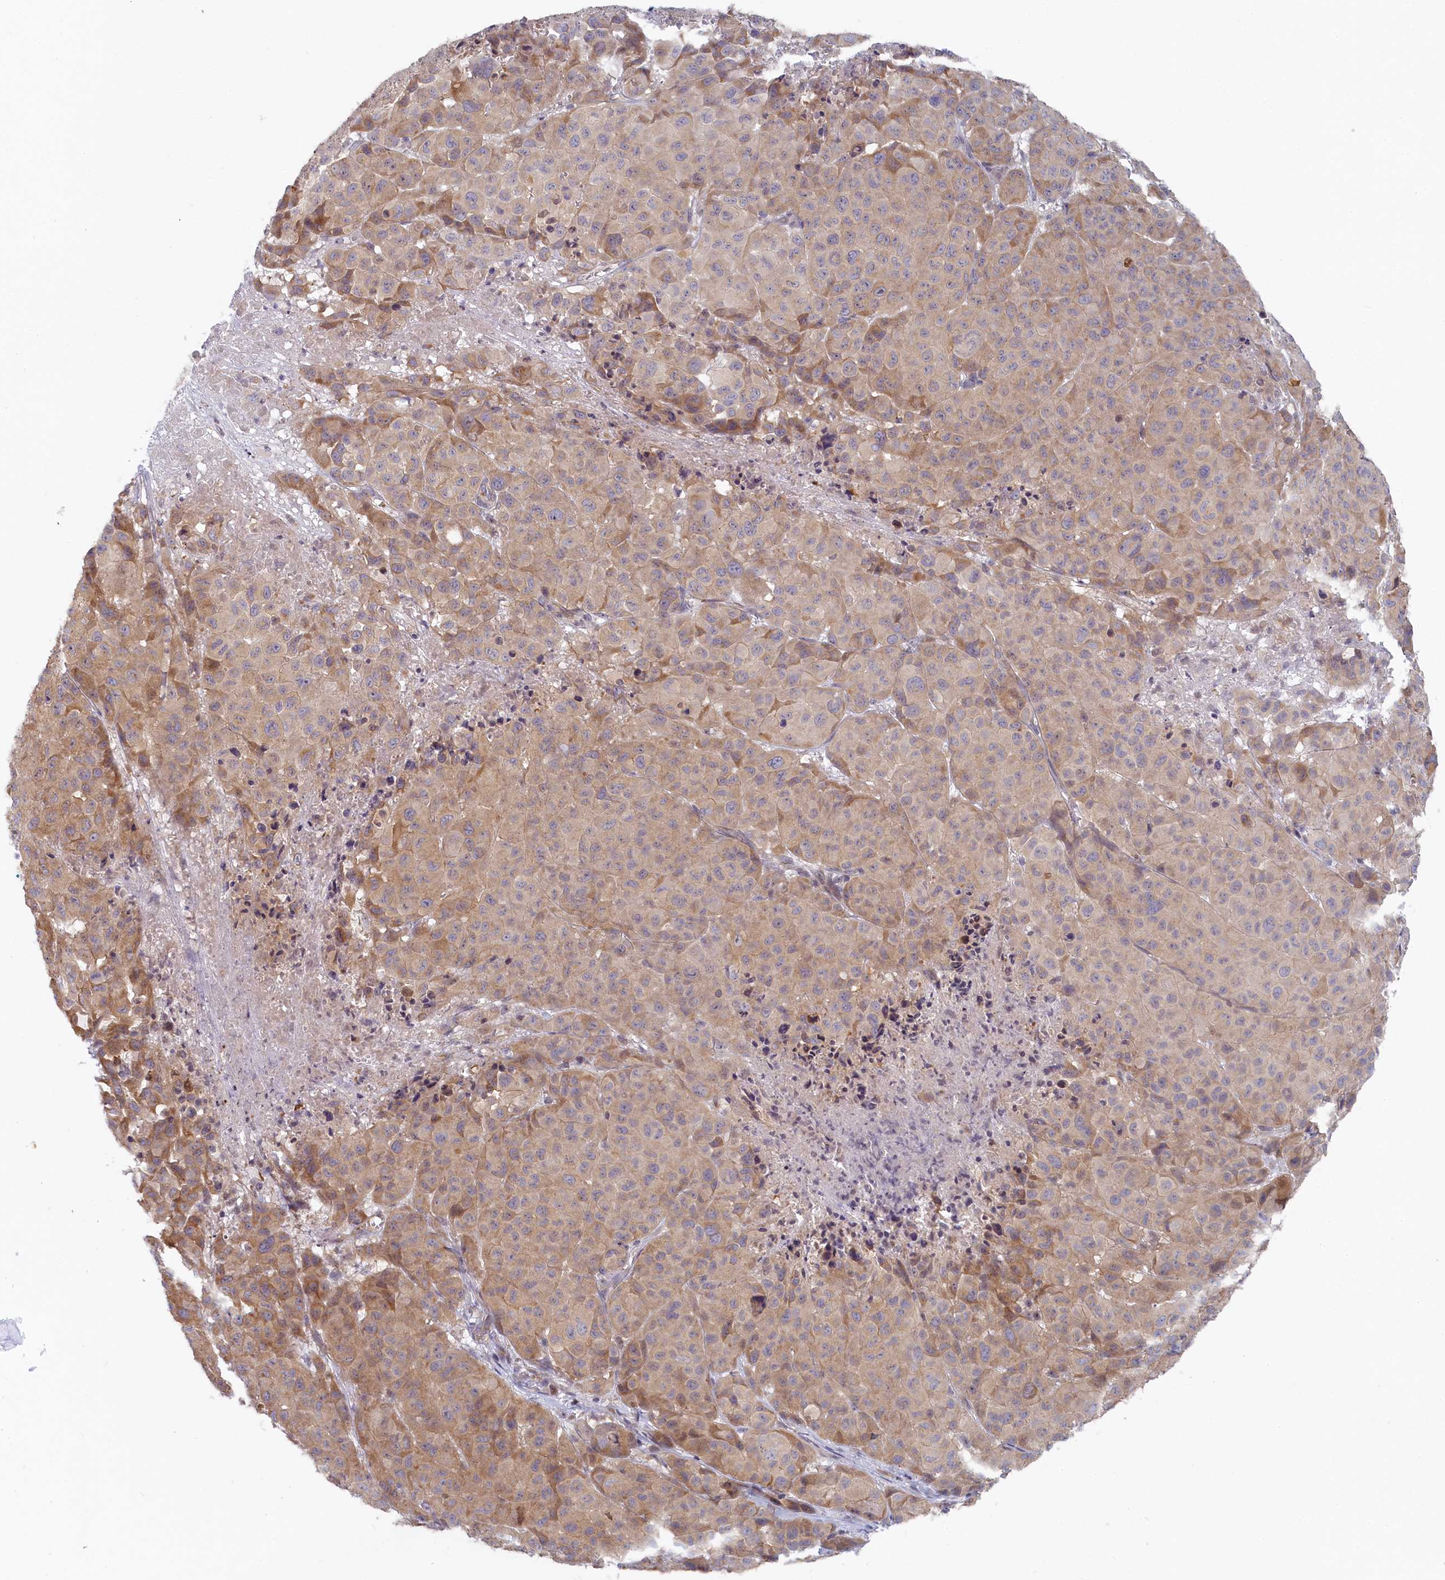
{"staining": {"intensity": "moderate", "quantity": "25%-75%", "location": "cytoplasmic/membranous"}, "tissue": "melanoma", "cell_type": "Tumor cells", "image_type": "cancer", "snomed": [{"axis": "morphology", "description": "Malignant melanoma, NOS"}, {"axis": "topography", "description": "Skin"}], "caption": "Brown immunohistochemical staining in human melanoma demonstrates moderate cytoplasmic/membranous positivity in about 25%-75% of tumor cells. (DAB IHC with brightfield microscopy, high magnification).", "gene": "INTS4", "patient": {"sex": "male", "age": 73}}